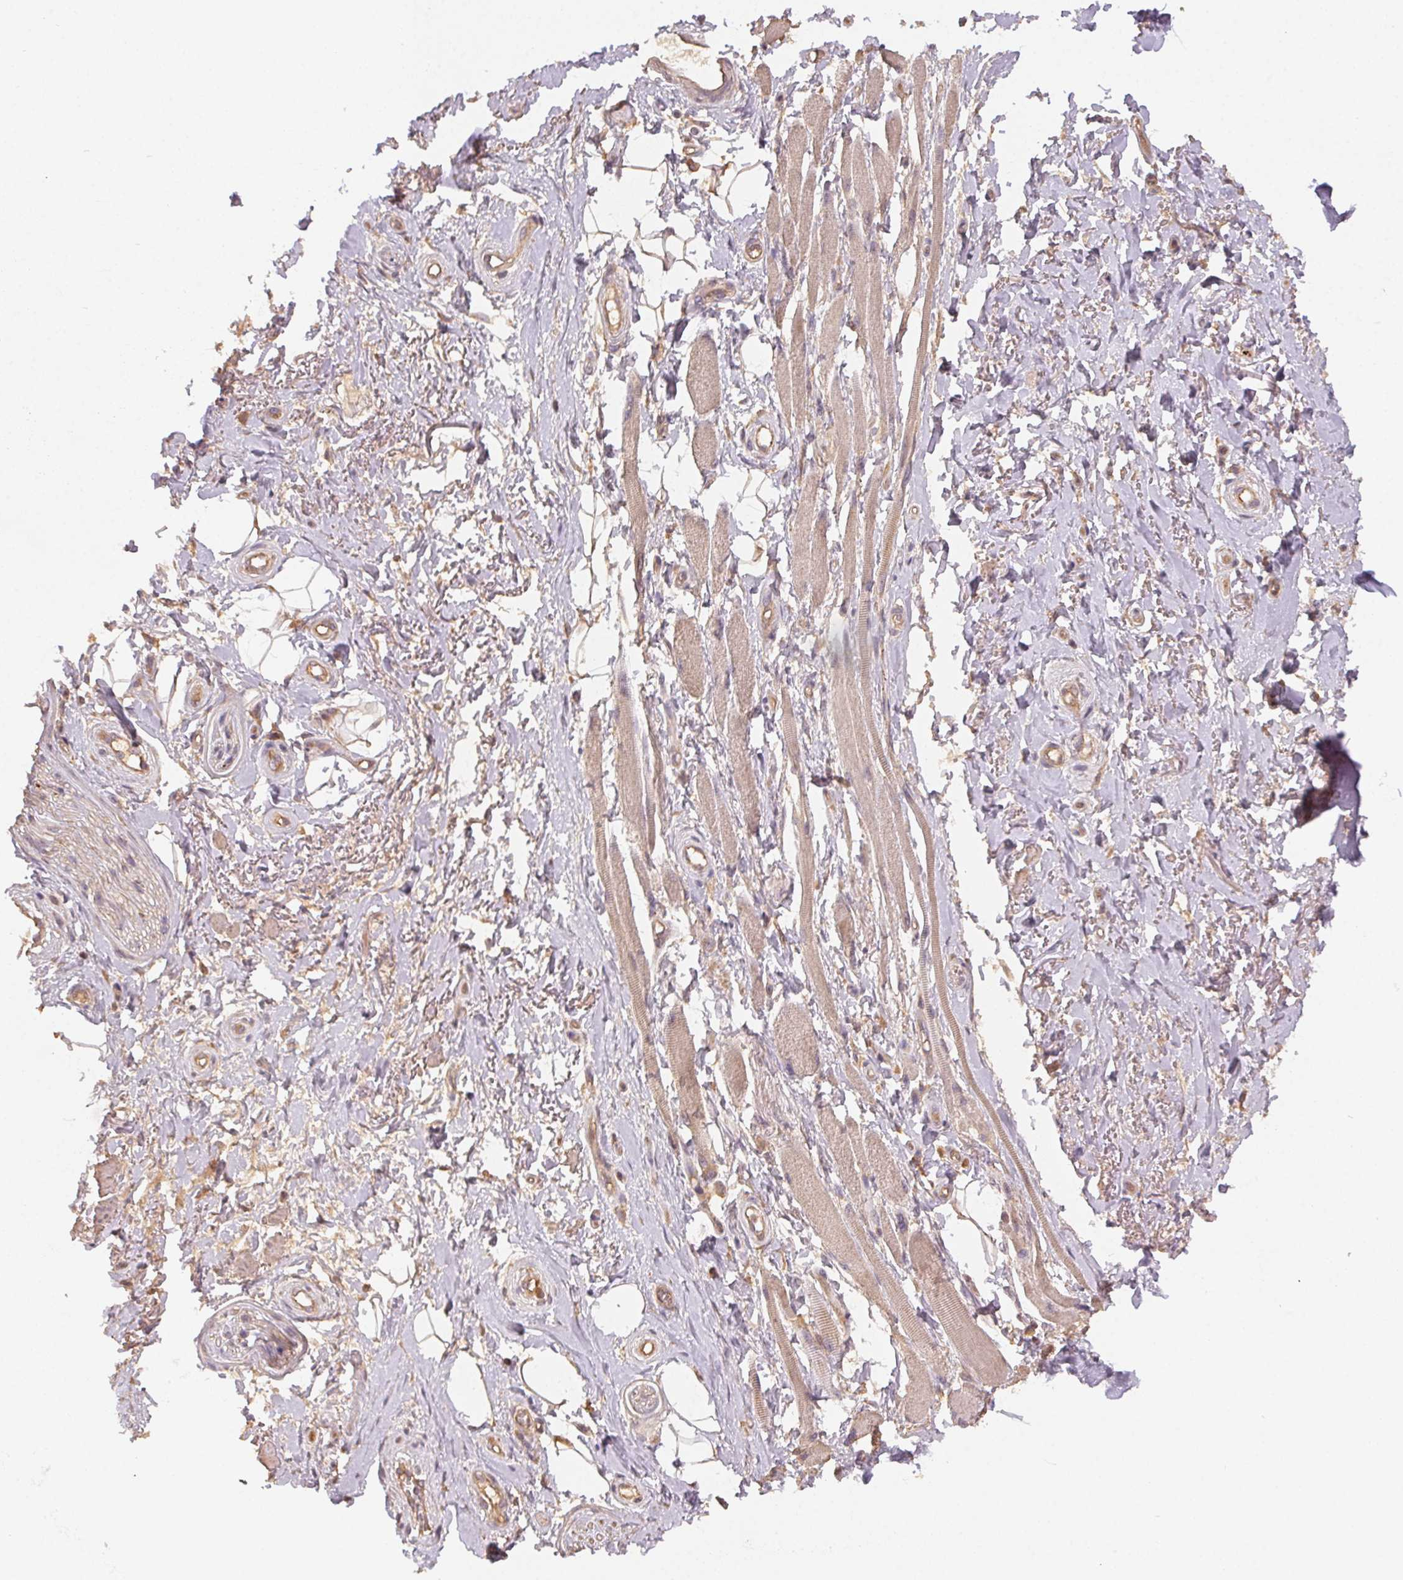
{"staining": {"intensity": "weak", "quantity": ">75%", "location": "cytoplasmic/membranous"}, "tissue": "adipose tissue", "cell_type": "Adipocytes", "image_type": "normal", "snomed": [{"axis": "morphology", "description": "Normal tissue, NOS"}, {"axis": "topography", "description": "Anal"}, {"axis": "topography", "description": "Peripheral nerve tissue"}], "caption": "Protein expression by immunohistochemistry (IHC) displays weak cytoplasmic/membranous expression in approximately >75% of adipocytes in normal adipose tissue.", "gene": "RALA", "patient": {"sex": "male", "age": 53}}